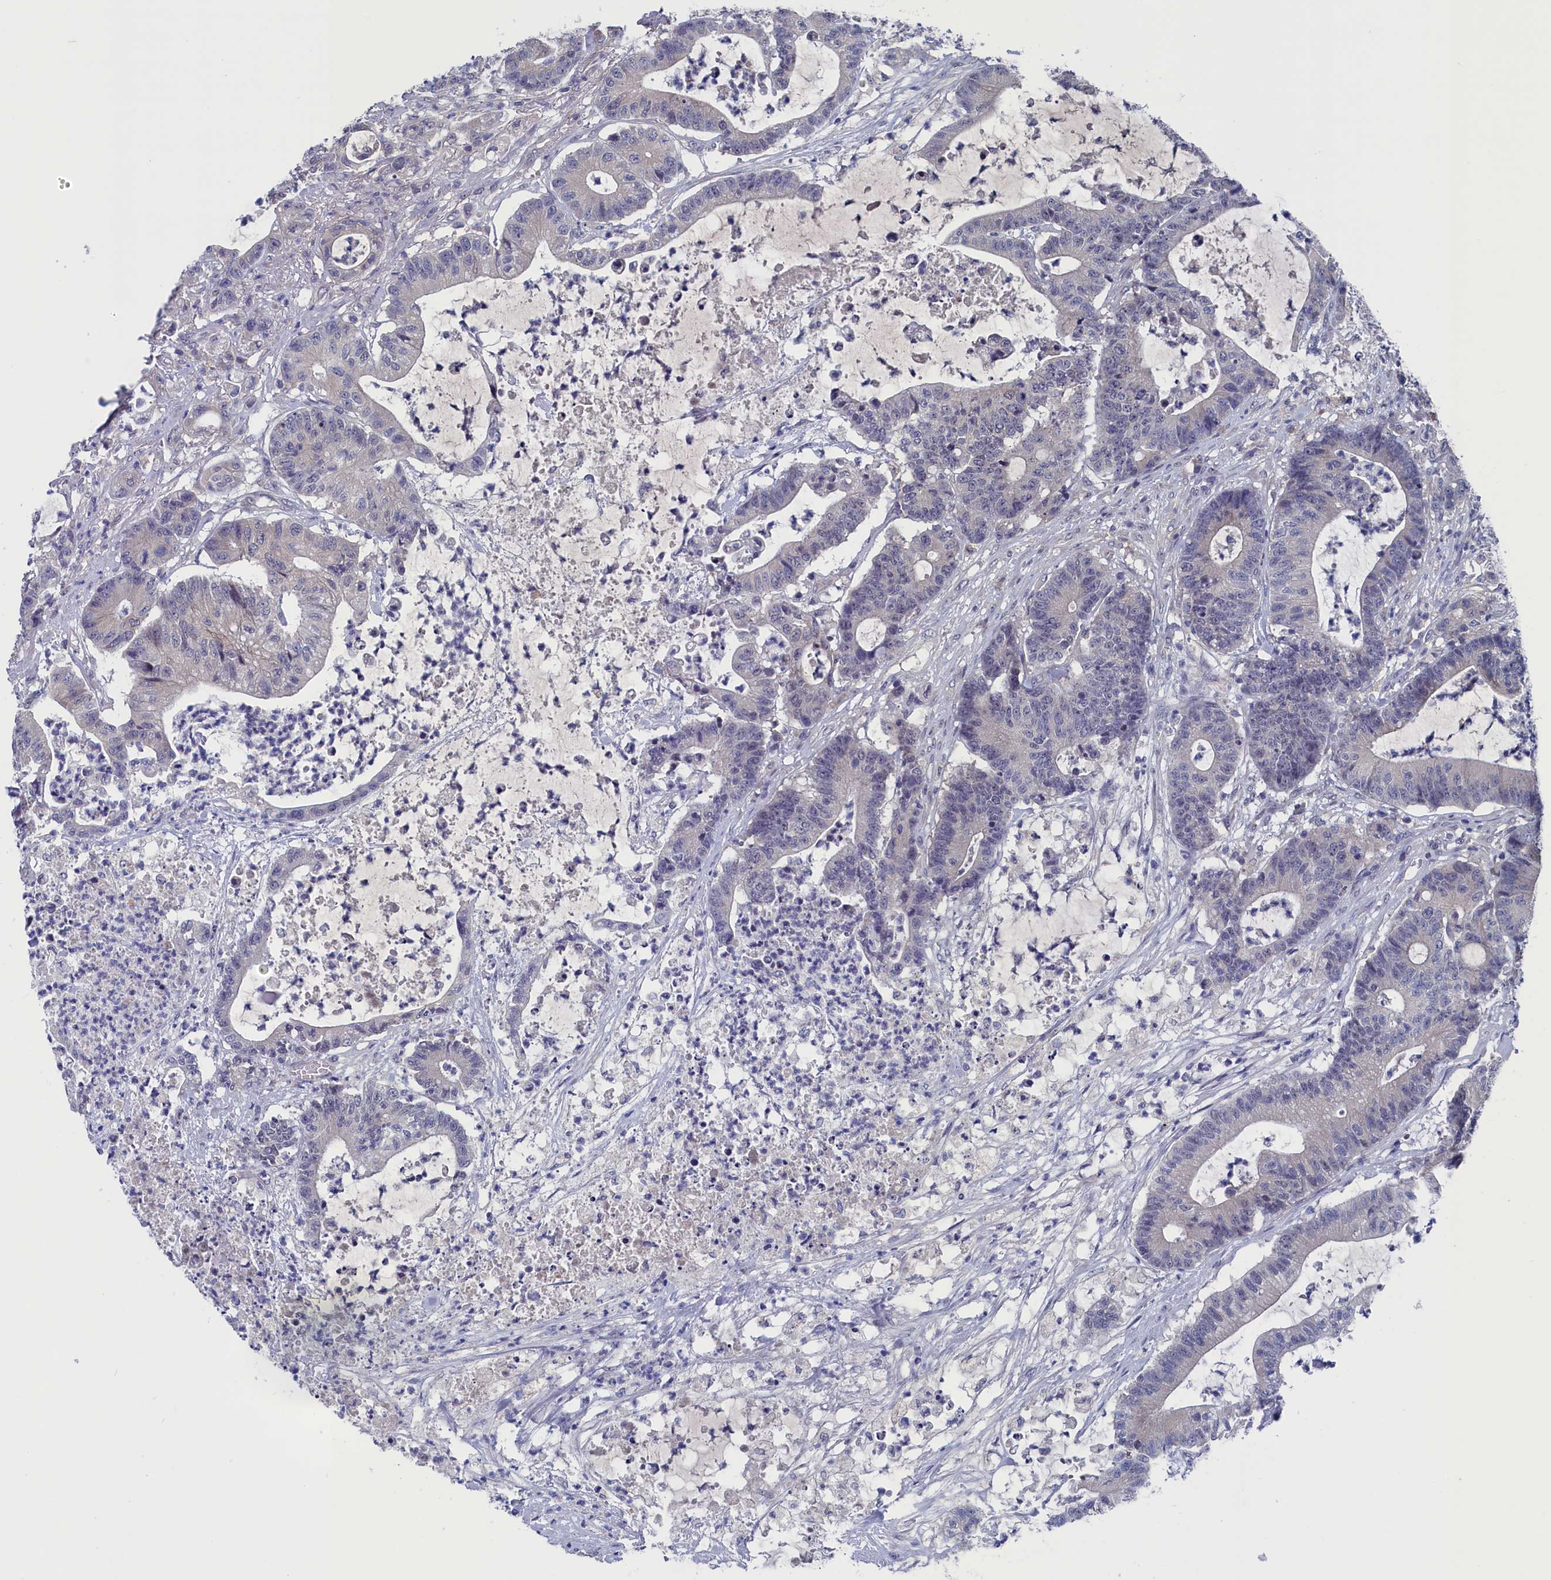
{"staining": {"intensity": "weak", "quantity": "<25%", "location": "cytoplasmic/membranous"}, "tissue": "colorectal cancer", "cell_type": "Tumor cells", "image_type": "cancer", "snomed": [{"axis": "morphology", "description": "Adenocarcinoma, NOS"}, {"axis": "topography", "description": "Colon"}], "caption": "Immunohistochemistry of human colorectal adenocarcinoma shows no positivity in tumor cells.", "gene": "SPATA13", "patient": {"sex": "female", "age": 84}}